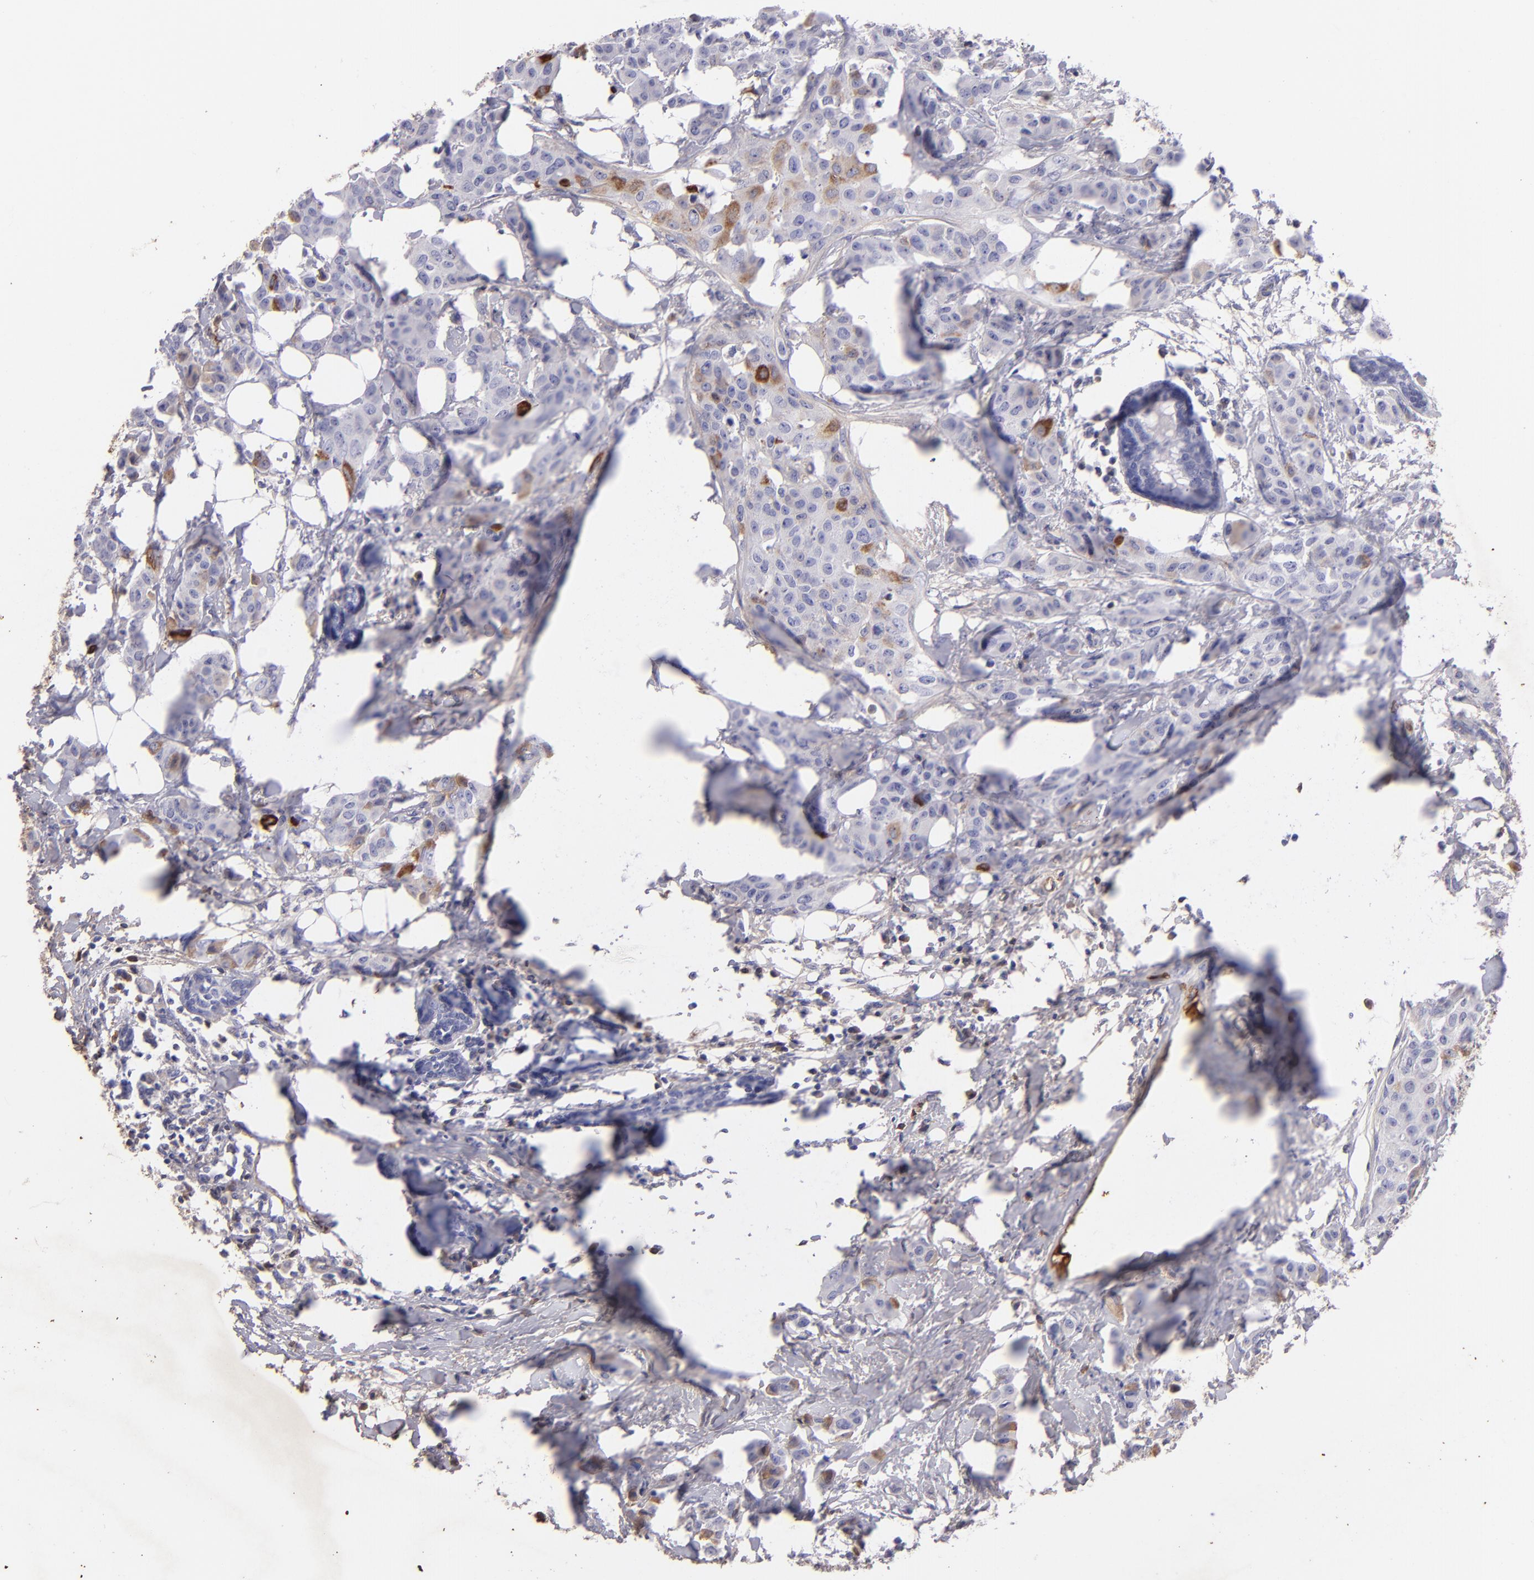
{"staining": {"intensity": "negative", "quantity": "none", "location": "none"}, "tissue": "breast cancer", "cell_type": "Tumor cells", "image_type": "cancer", "snomed": [{"axis": "morphology", "description": "Duct carcinoma"}, {"axis": "topography", "description": "Breast"}], "caption": "Image shows no significant protein positivity in tumor cells of infiltrating ductal carcinoma (breast).", "gene": "FGB", "patient": {"sex": "female", "age": 40}}